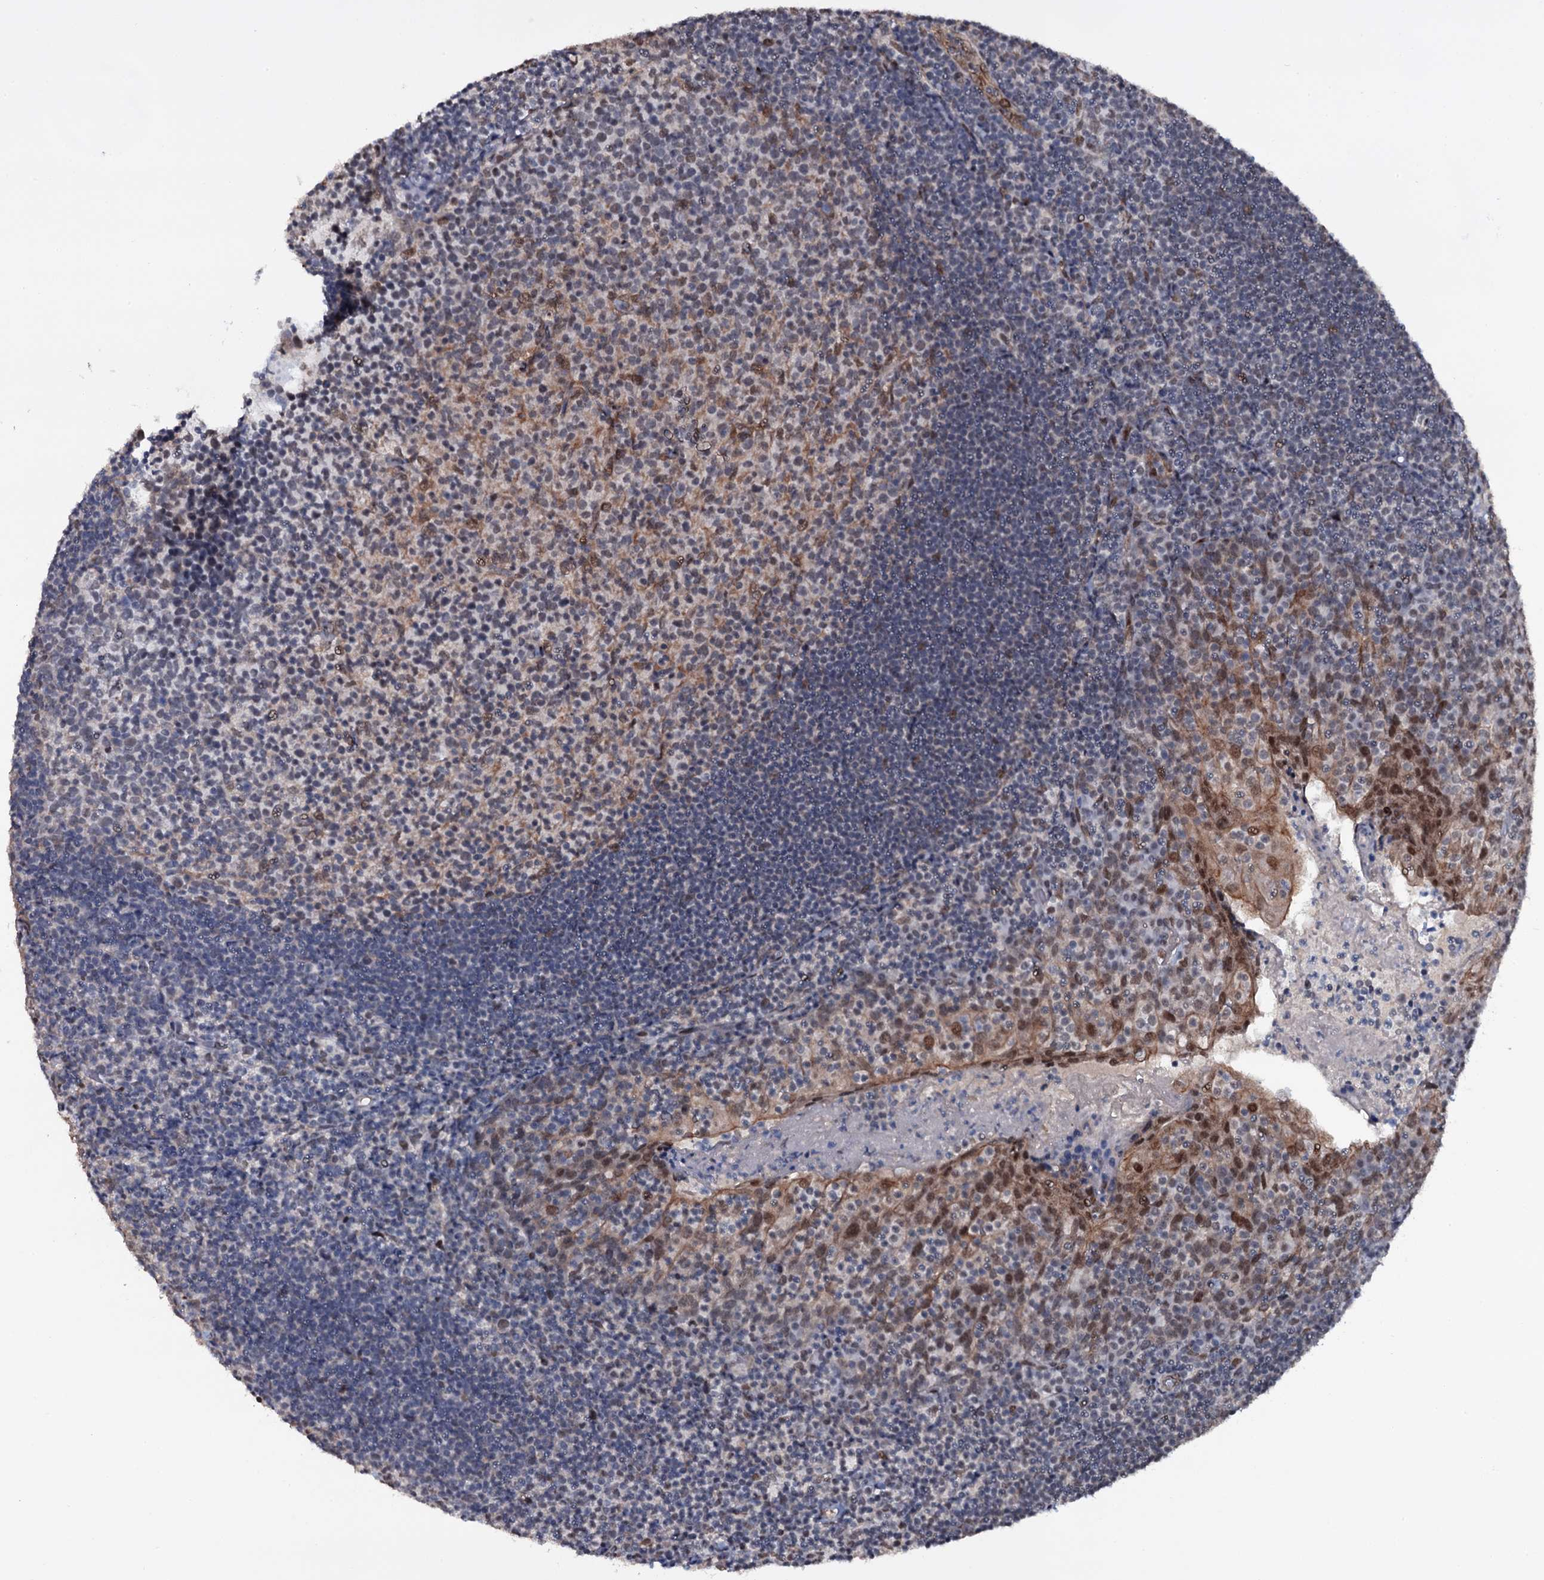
{"staining": {"intensity": "moderate", "quantity": "<25%", "location": "nuclear"}, "tissue": "tonsil", "cell_type": "Germinal center cells", "image_type": "normal", "snomed": [{"axis": "morphology", "description": "Normal tissue, NOS"}, {"axis": "topography", "description": "Tonsil"}], "caption": "A micrograph of tonsil stained for a protein reveals moderate nuclear brown staining in germinal center cells.", "gene": "SH2D4B", "patient": {"sex": "female", "age": 10}}